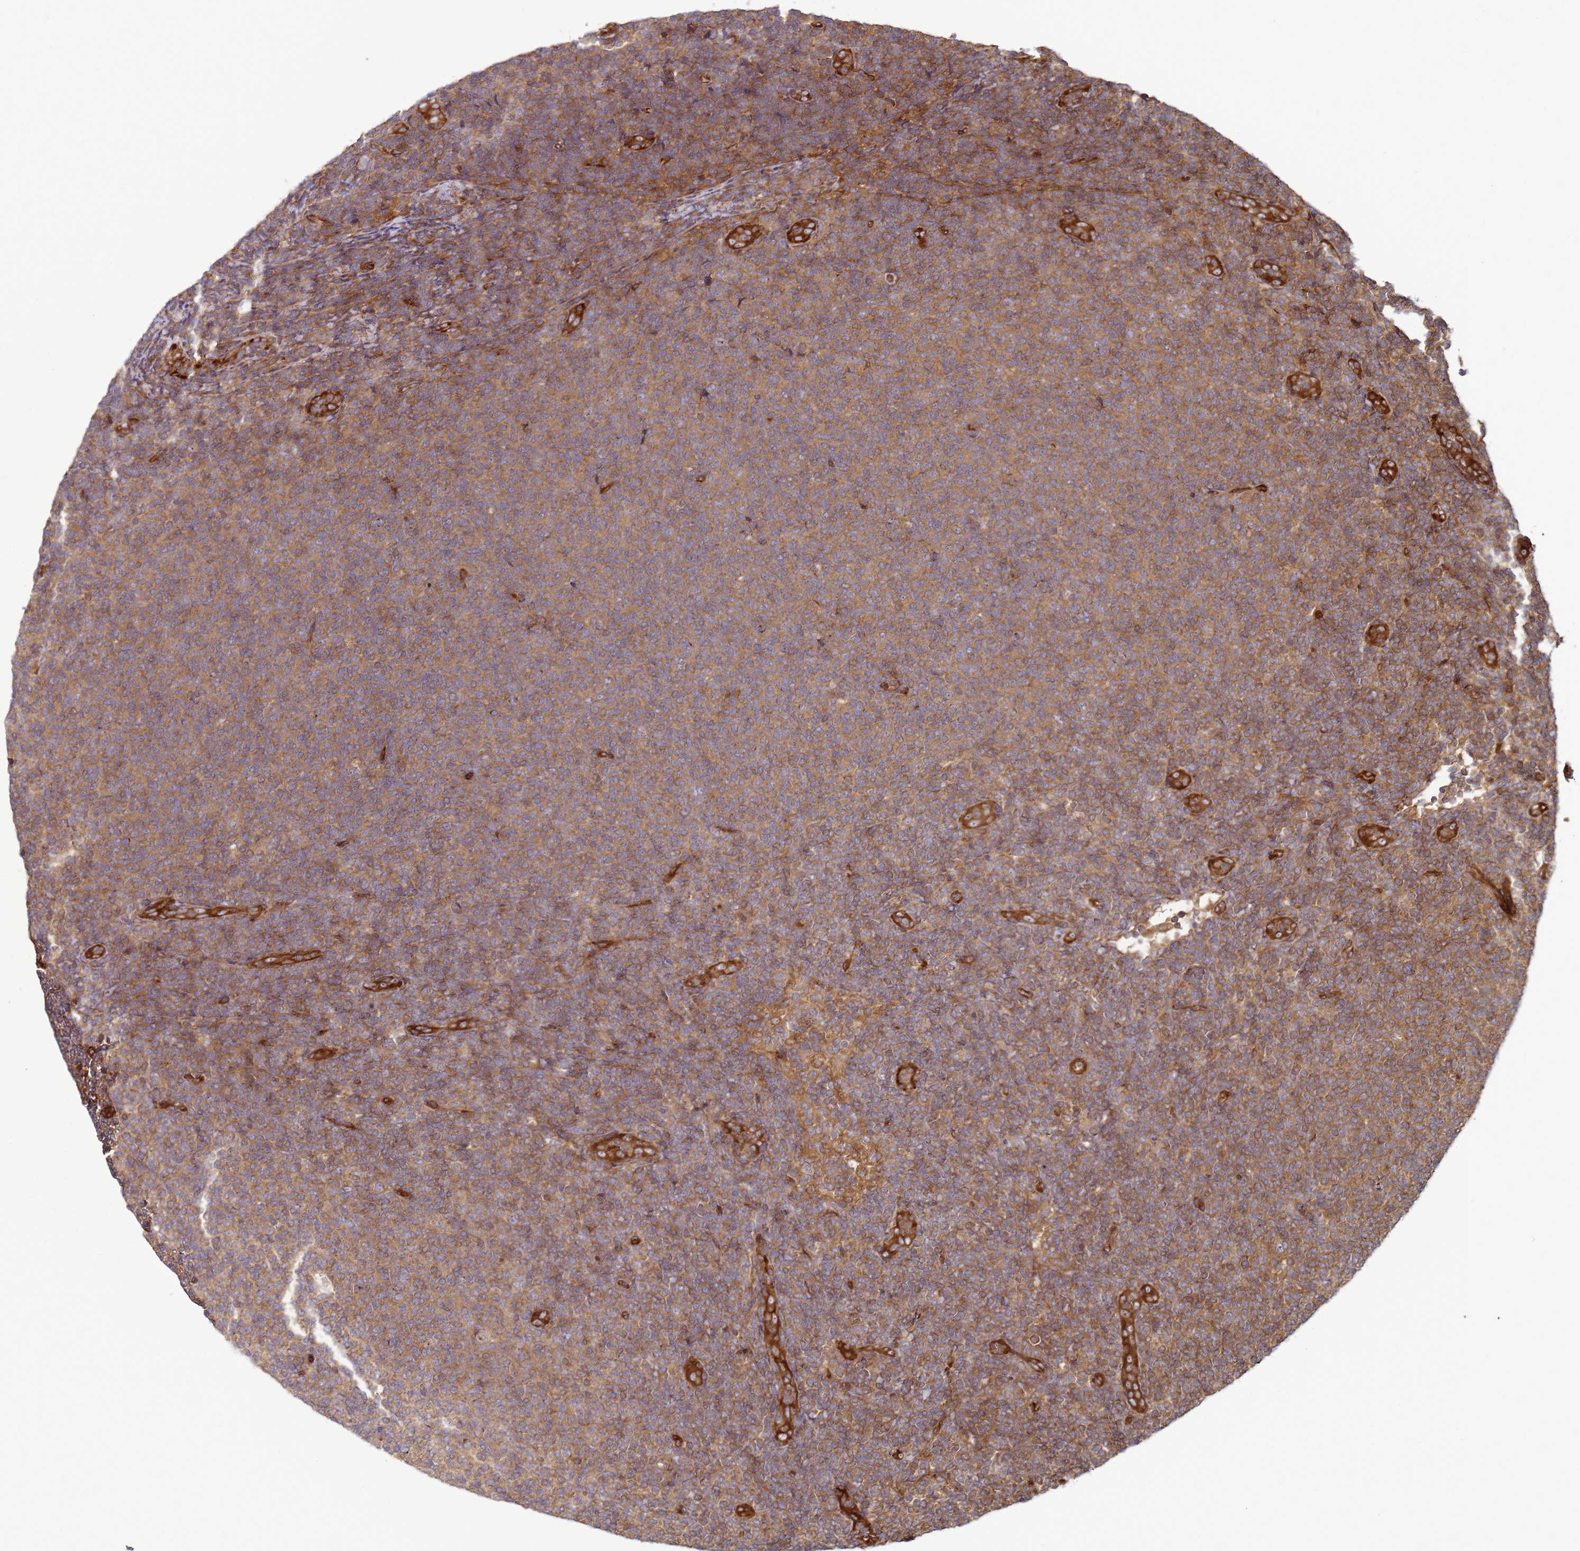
{"staining": {"intensity": "moderate", "quantity": ">75%", "location": "cytoplasmic/membranous"}, "tissue": "lymphoma", "cell_type": "Tumor cells", "image_type": "cancer", "snomed": [{"axis": "morphology", "description": "Malignant lymphoma, non-Hodgkin's type, Low grade"}, {"axis": "topography", "description": "Lymph node"}], "caption": "Lymphoma stained with a brown dye shows moderate cytoplasmic/membranous positive staining in approximately >75% of tumor cells.", "gene": "CNOT1", "patient": {"sex": "male", "age": 66}}